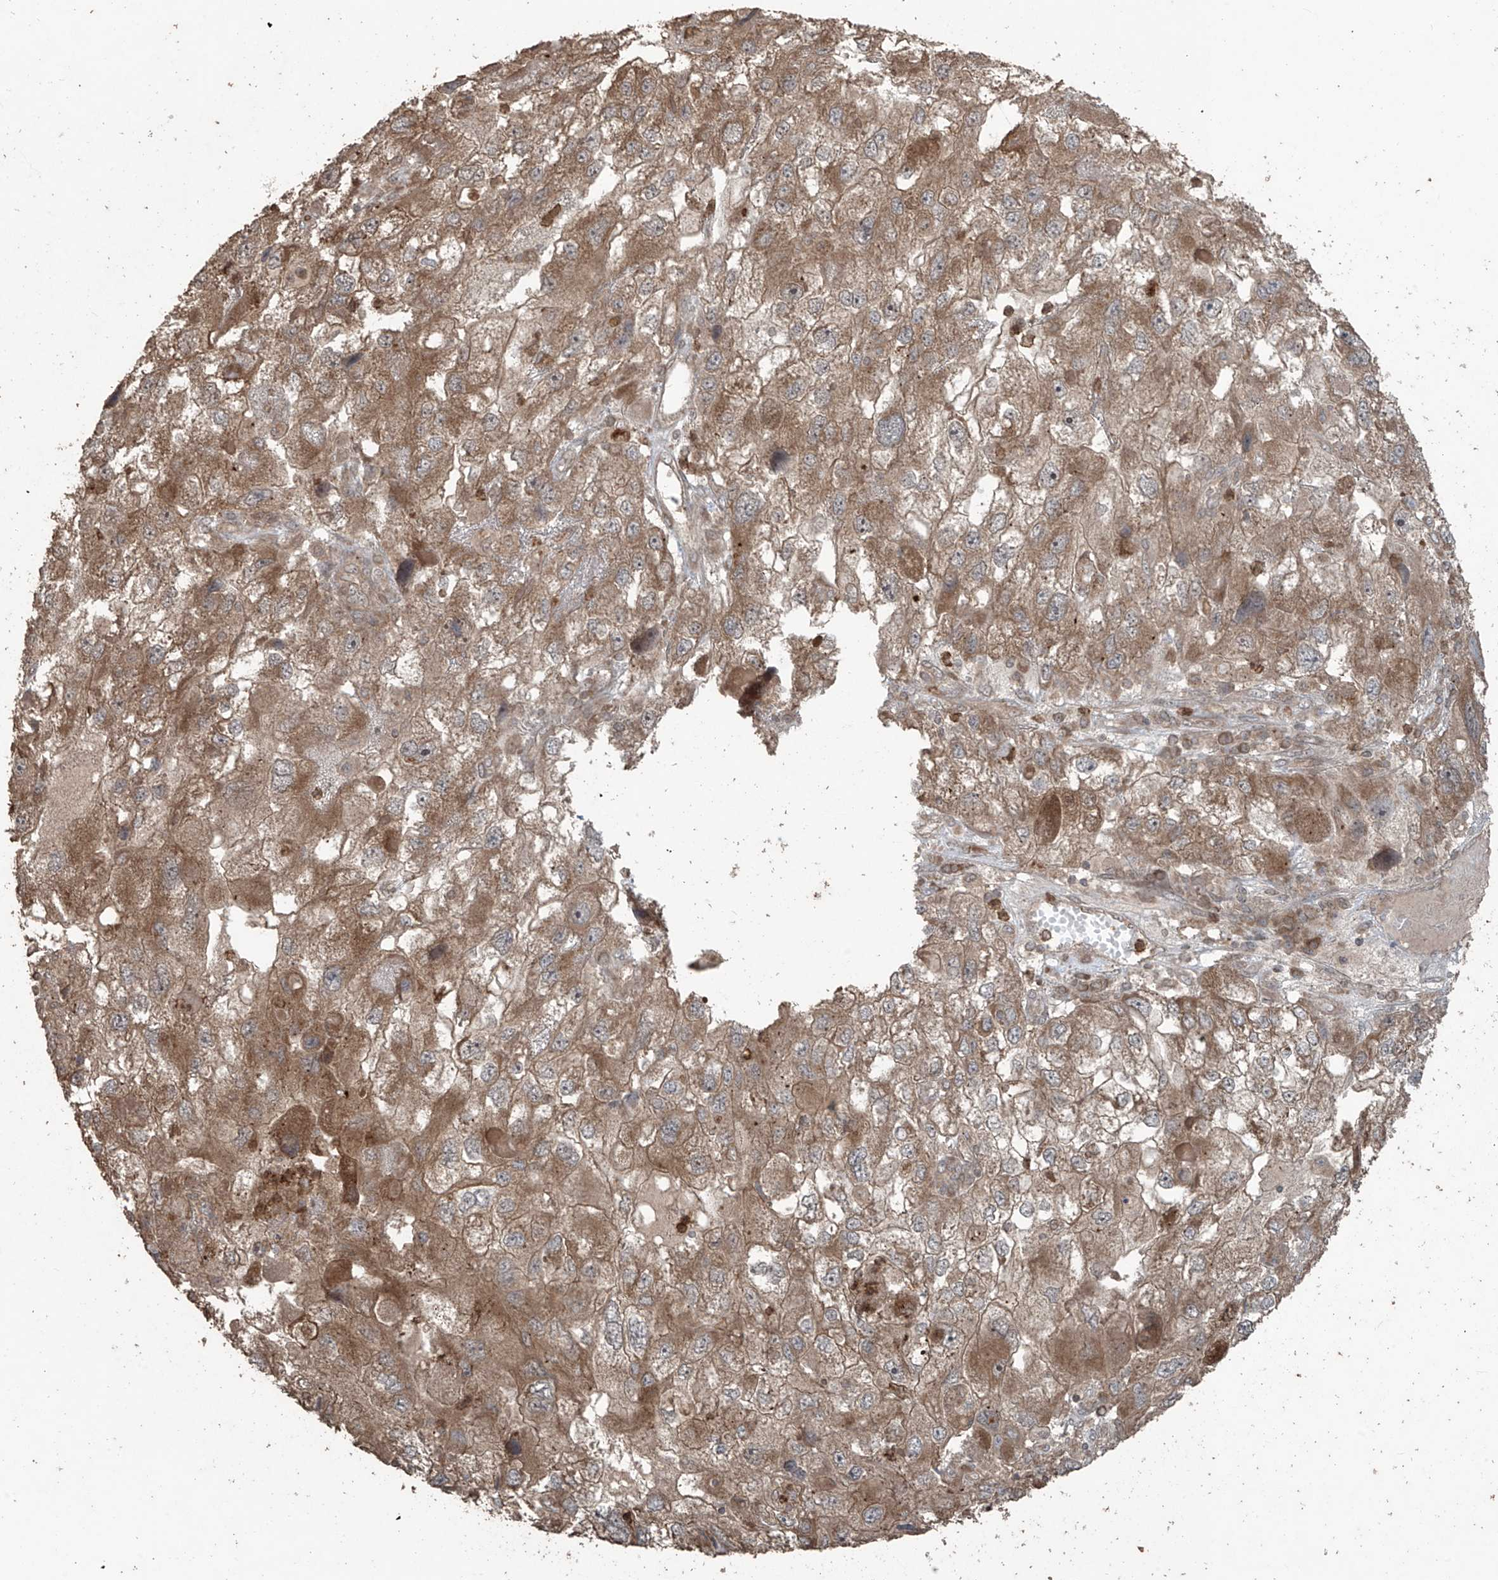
{"staining": {"intensity": "moderate", "quantity": ">75%", "location": "cytoplasmic/membranous"}, "tissue": "endometrial cancer", "cell_type": "Tumor cells", "image_type": "cancer", "snomed": [{"axis": "morphology", "description": "Adenocarcinoma, NOS"}, {"axis": "topography", "description": "Endometrium"}], "caption": "A high-resolution photomicrograph shows immunohistochemistry staining of endometrial adenocarcinoma, which reveals moderate cytoplasmic/membranous expression in about >75% of tumor cells.", "gene": "PGPEP1", "patient": {"sex": "female", "age": 49}}